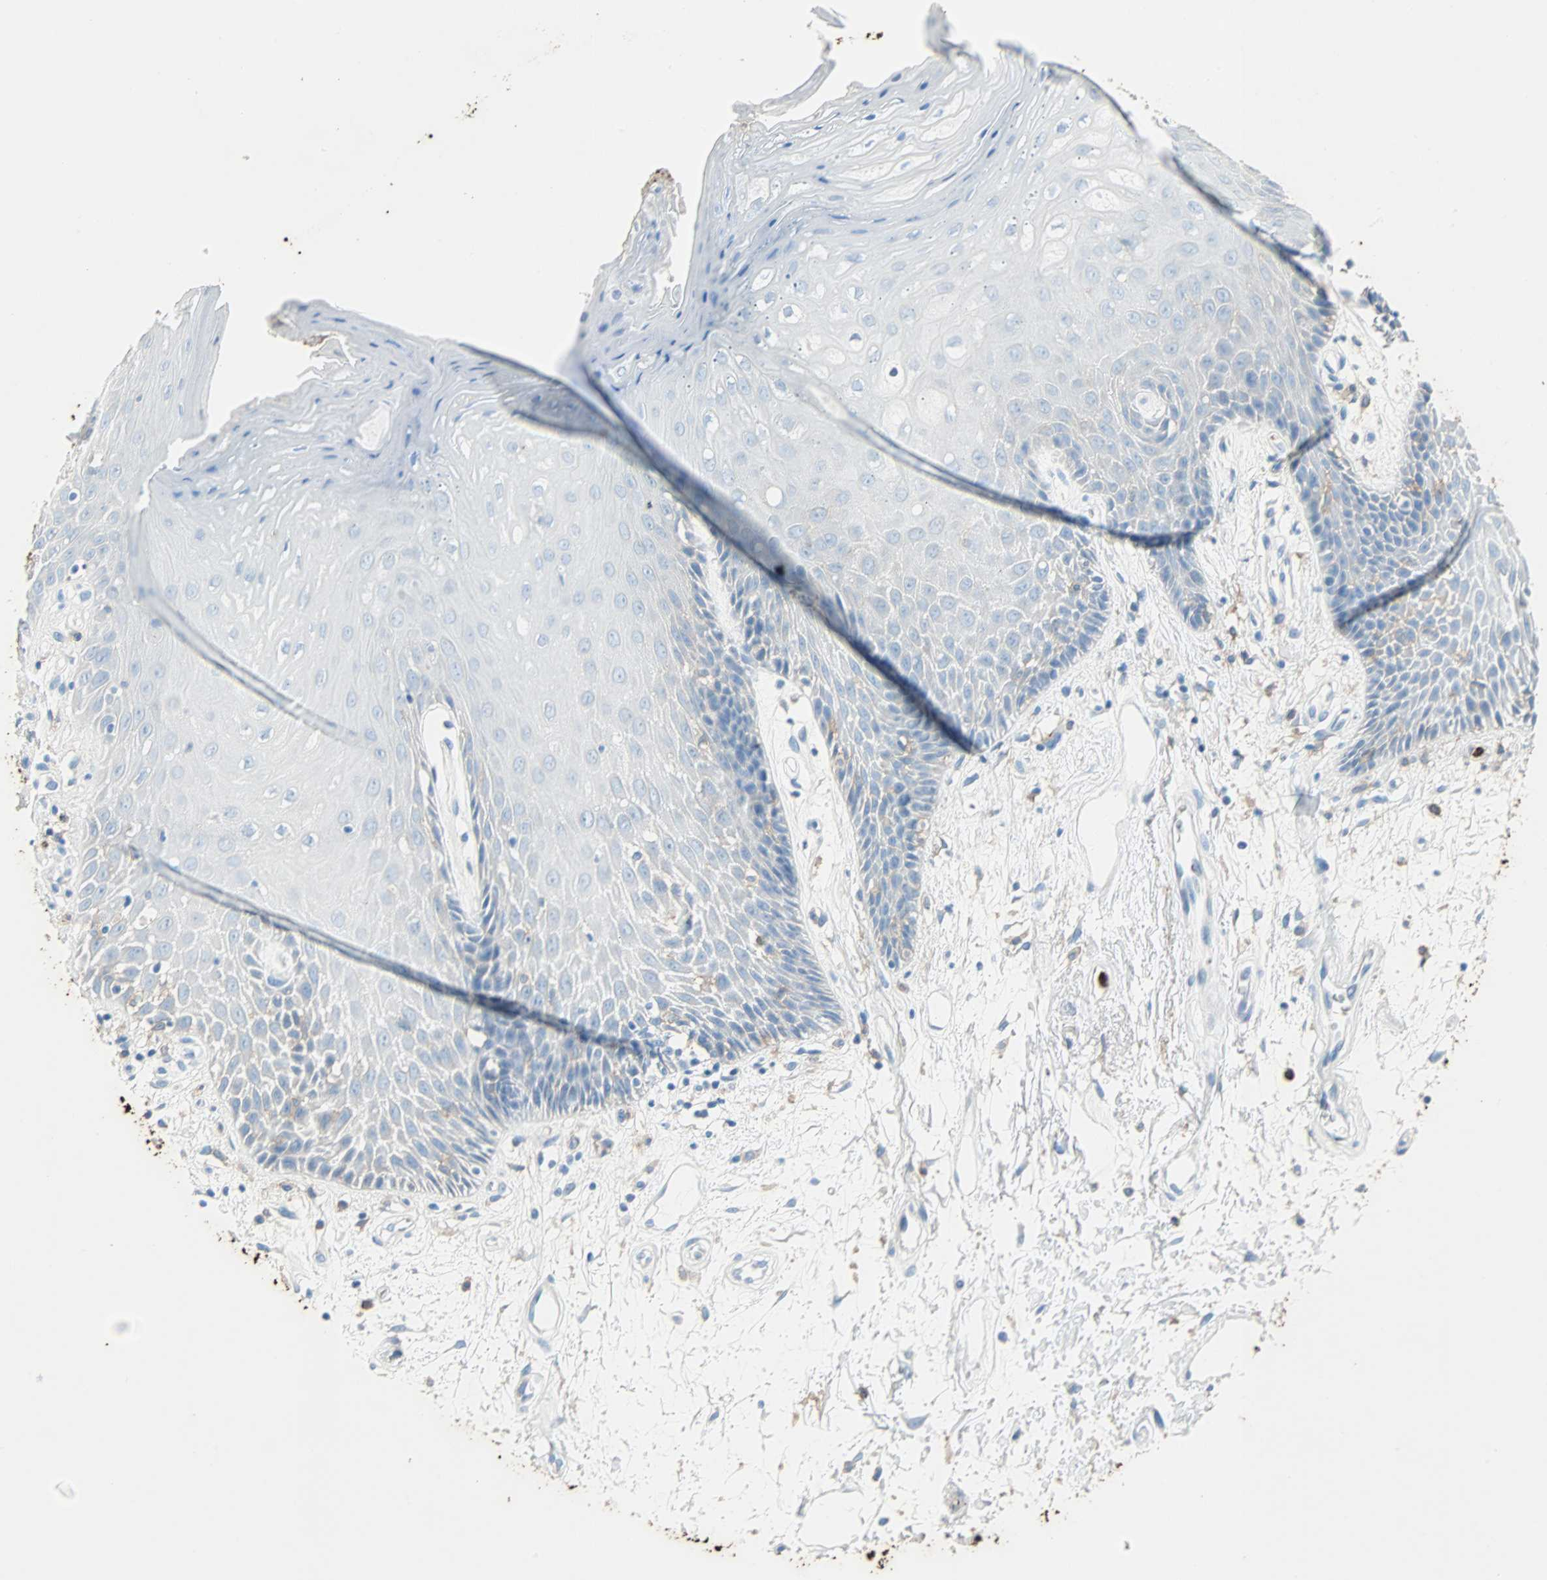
{"staining": {"intensity": "negative", "quantity": "none", "location": "none"}, "tissue": "oral mucosa", "cell_type": "Squamous epithelial cells", "image_type": "normal", "snomed": [{"axis": "morphology", "description": "Normal tissue, NOS"}, {"axis": "morphology", "description": "Squamous cell carcinoma, NOS"}, {"axis": "topography", "description": "Skeletal muscle"}, {"axis": "topography", "description": "Oral tissue"}, {"axis": "topography", "description": "Head-Neck"}], "caption": "The photomicrograph exhibits no significant expression in squamous epithelial cells of oral mucosa.", "gene": "CLEC4A", "patient": {"sex": "female", "age": 84}}